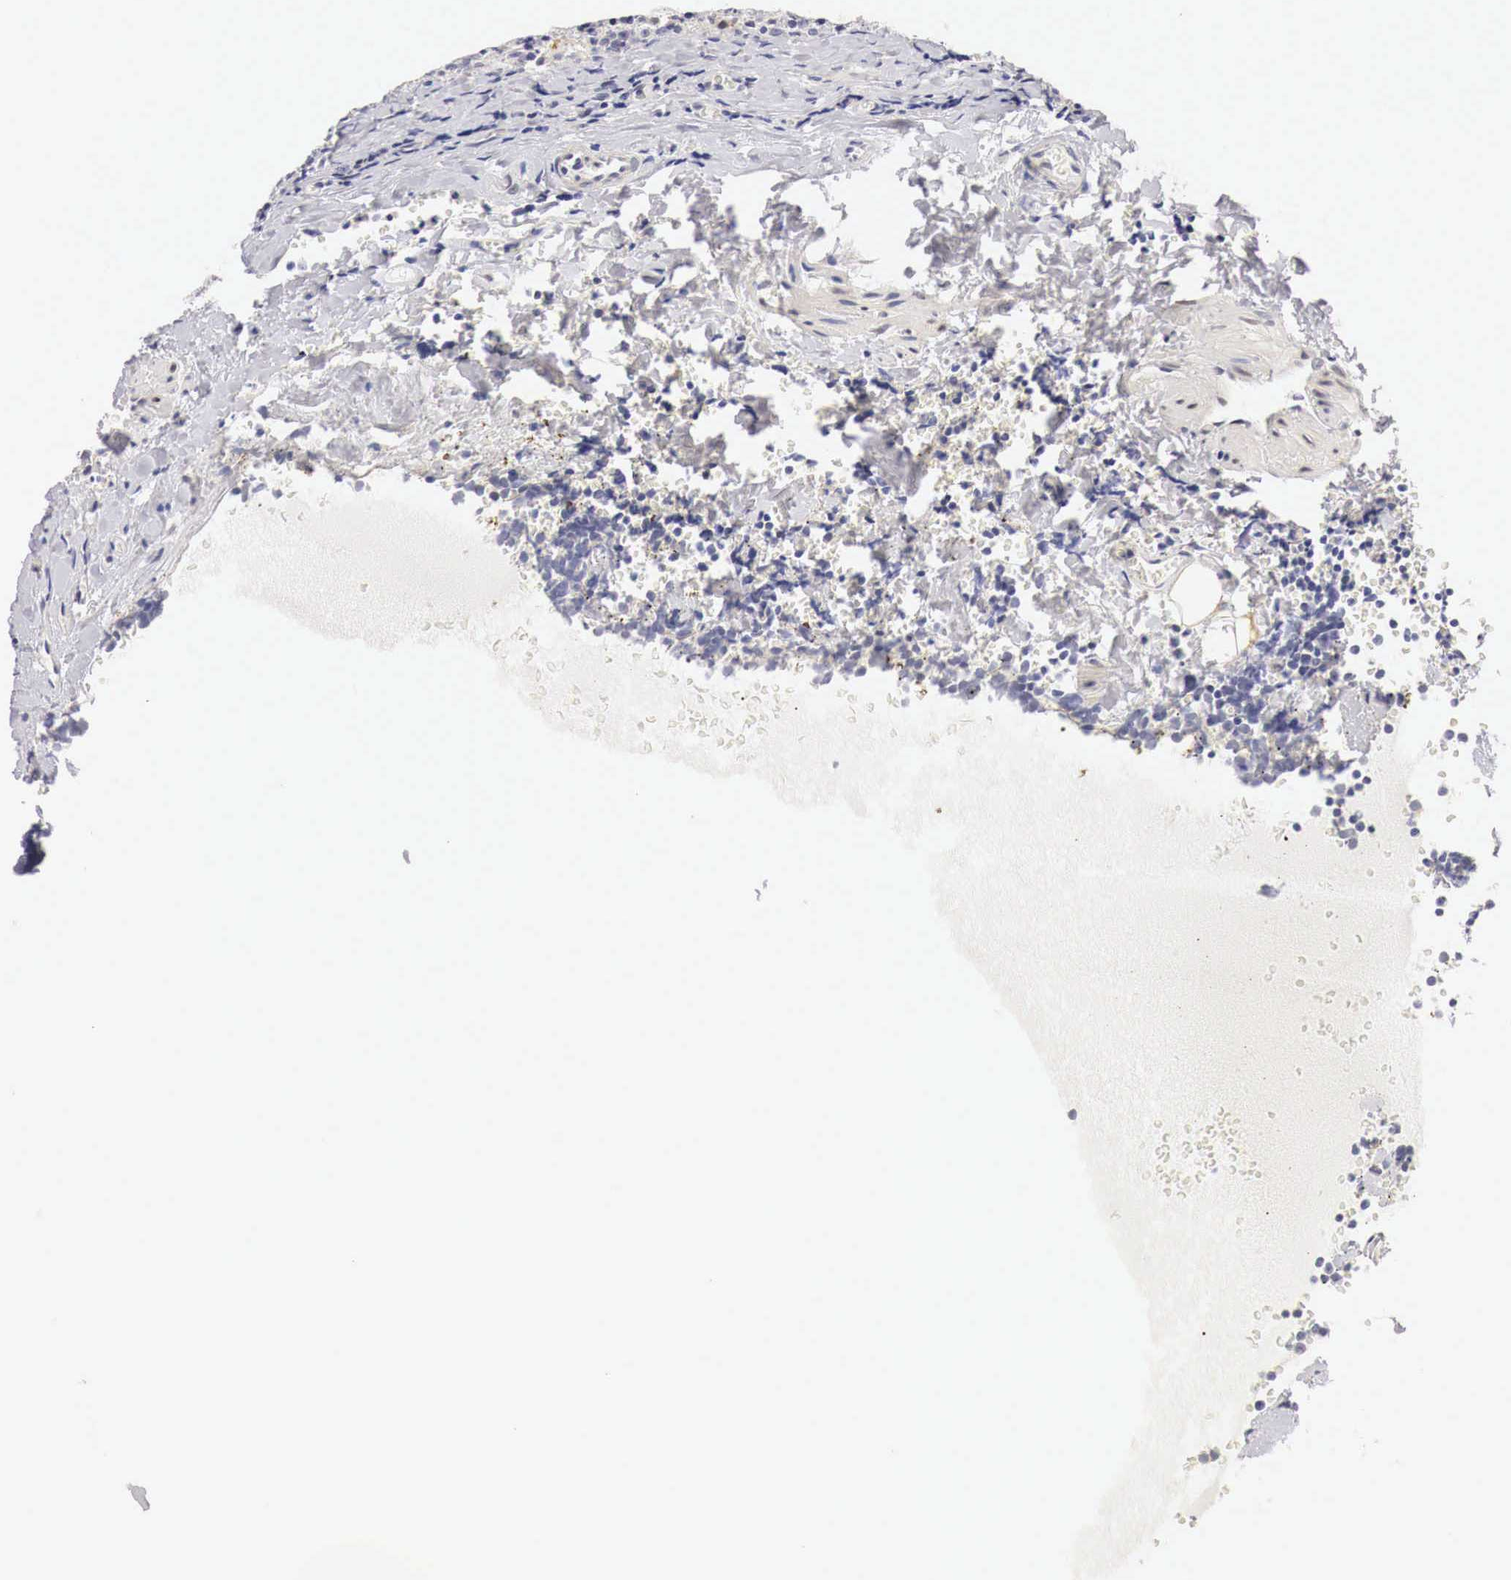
{"staining": {"intensity": "negative", "quantity": "none", "location": "none"}, "tissue": "lymphoma", "cell_type": "Tumor cells", "image_type": "cancer", "snomed": [{"axis": "morphology", "description": "Malignant lymphoma, non-Hodgkin's type, Low grade"}, {"axis": "topography", "description": "Lymph node"}], "caption": "A micrograph of malignant lymphoma, non-Hodgkin's type (low-grade) stained for a protein exhibits no brown staining in tumor cells.", "gene": "CASP3", "patient": {"sex": "male", "age": 57}}